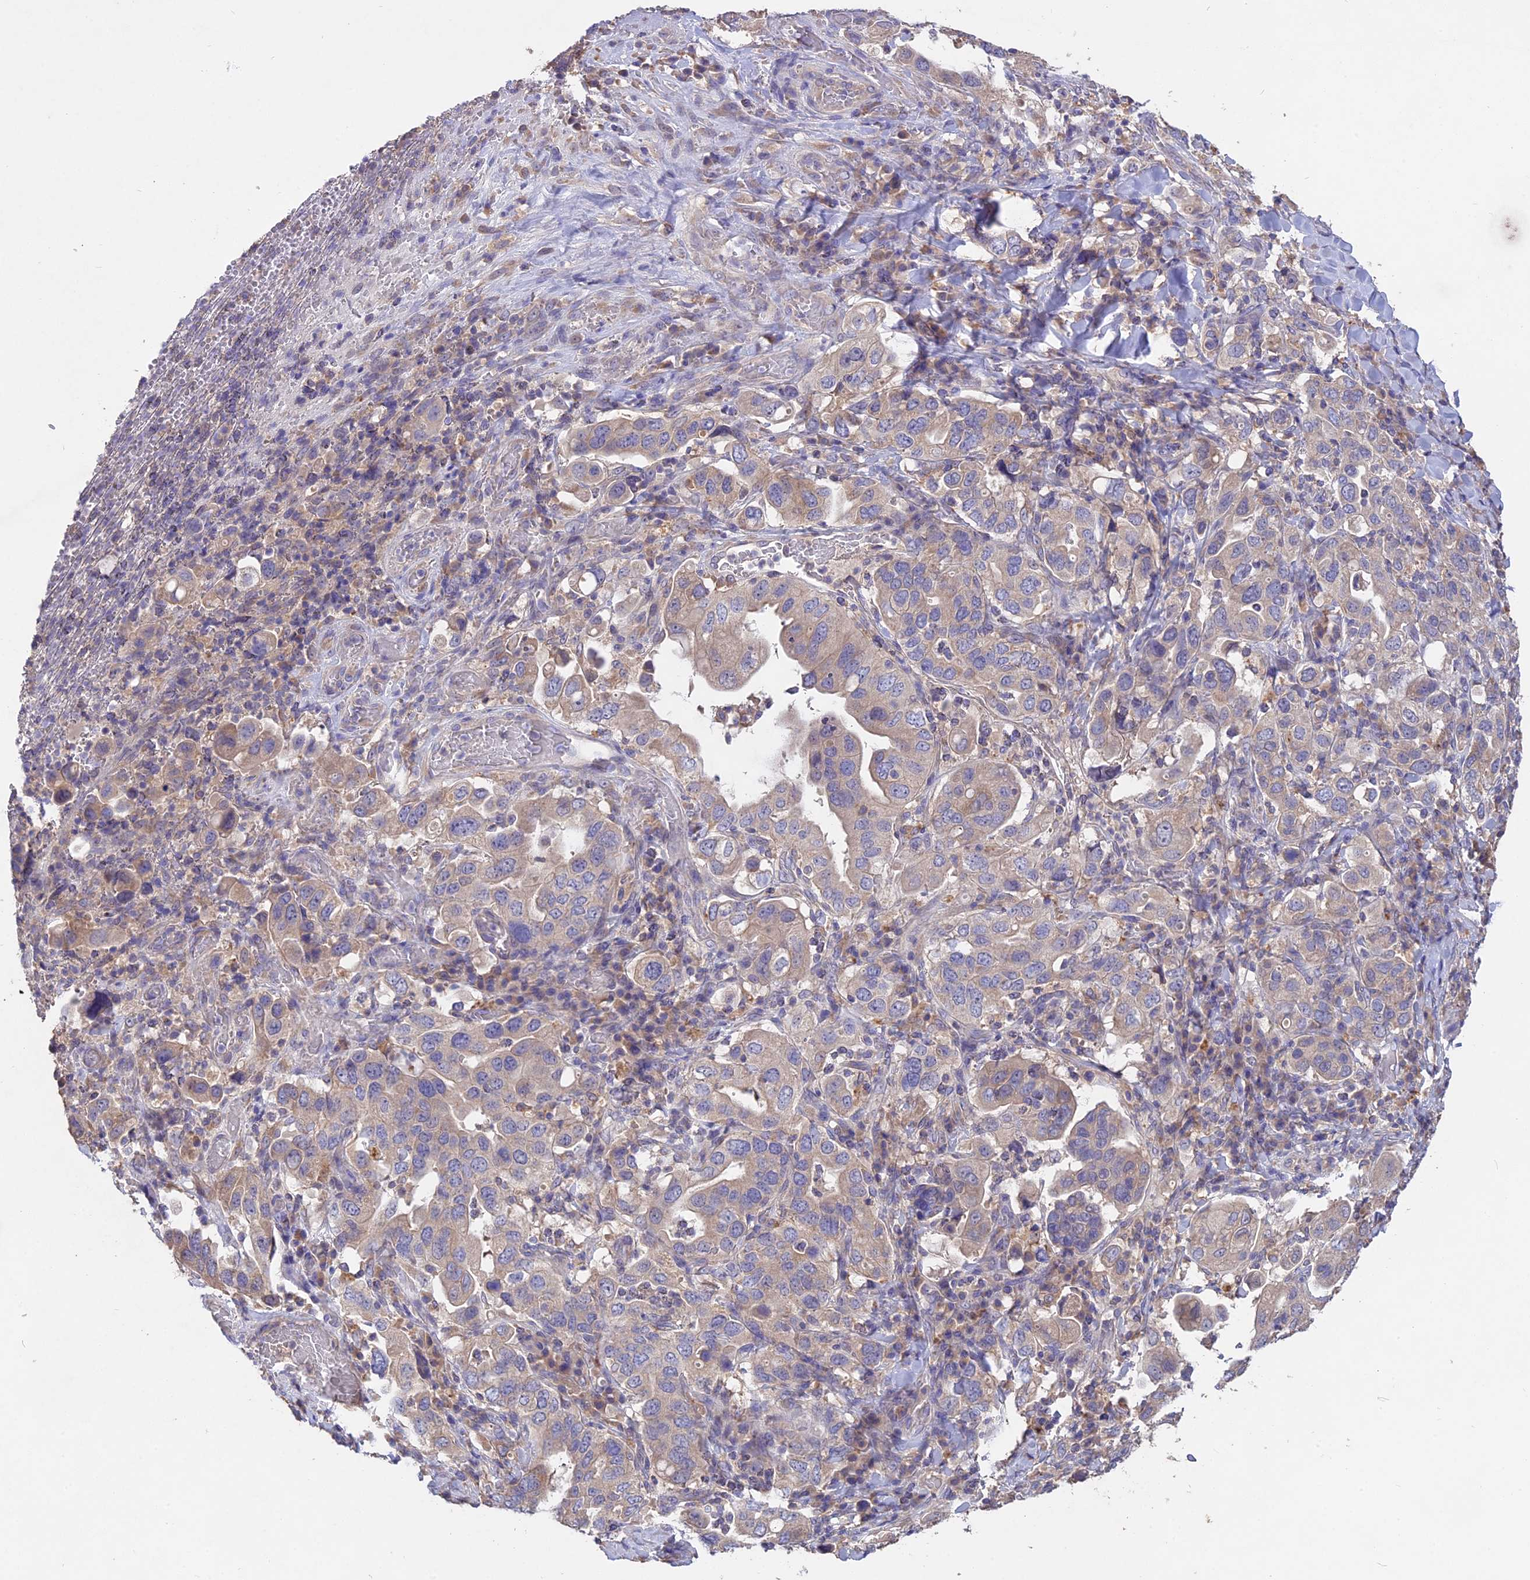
{"staining": {"intensity": "weak", "quantity": "<25%", "location": "cytoplasmic/membranous"}, "tissue": "stomach cancer", "cell_type": "Tumor cells", "image_type": "cancer", "snomed": [{"axis": "morphology", "description": "Adenocarcinoma, NOS"}, {"axis": "topography", "description": "Stomach, upper"}], "caption": "Protein analysis of adenocarcinoma (stomach) shows no significant positivity in tumor cells.", "gene": "SLC26A4", "patient": {"sex": "male", "age": 62}}